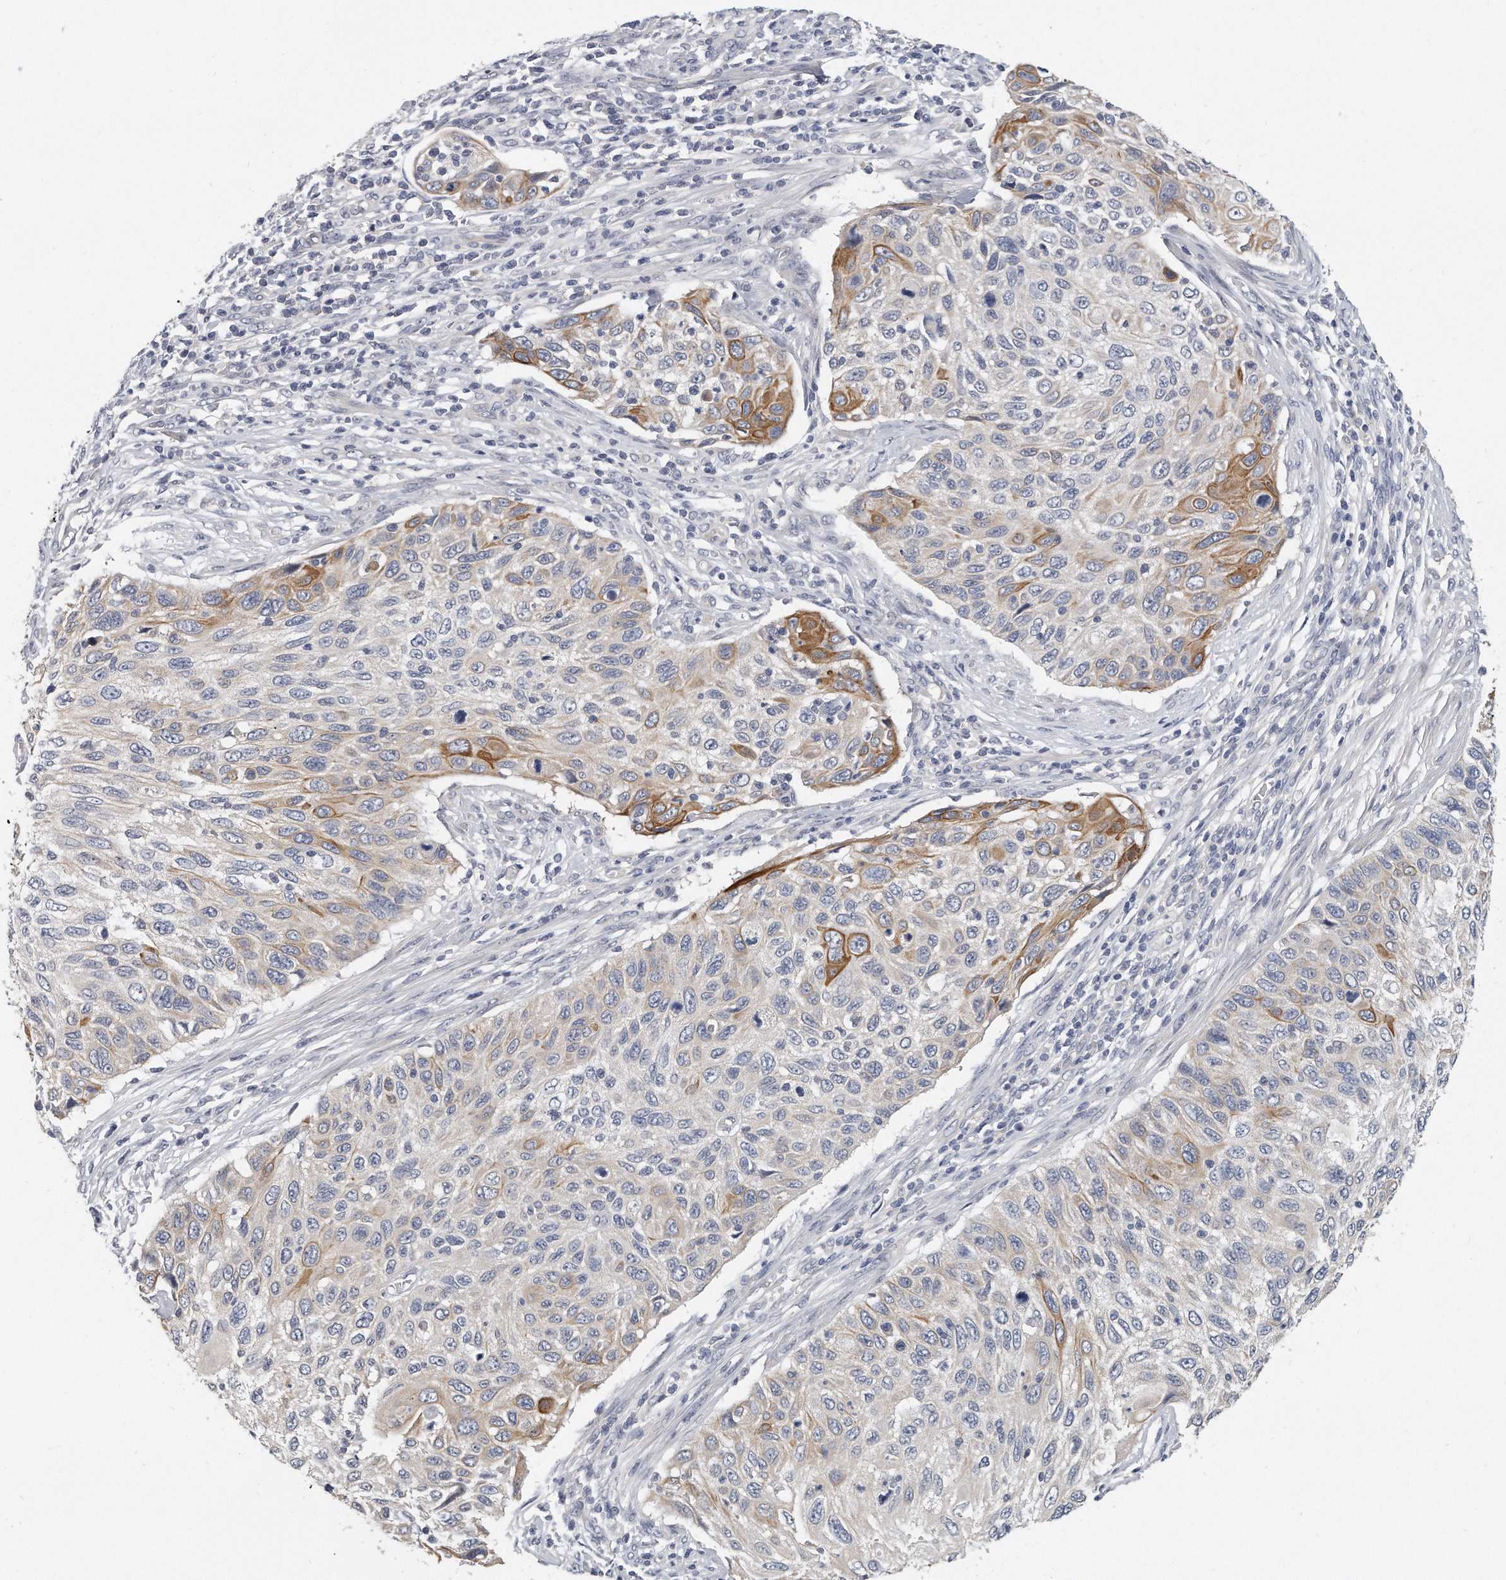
{"staining": {"intensity": "moderate", "quantity": "<25%", "location": "cytoplasmic/membranous"}, "tissue": "cervical cancer", "cell_type": "Tumor cells", "image_type": "cancer", "snomed": [{"axis": "morphology", "description": "Squamous cell carcinoma, NOS"}, {"axis": "topography", "description": "Cervix"}], "caption": "Immunohistochemical staining of squamous cell carcinoma (cervical) exhibits low levels of moderate cytoplasmic/membranous protein expression in about <25% of tumor cells. Nuclei are stained in blue.", "gene": "KLHL7", "patient": {"sex": "female", "age": 70}}